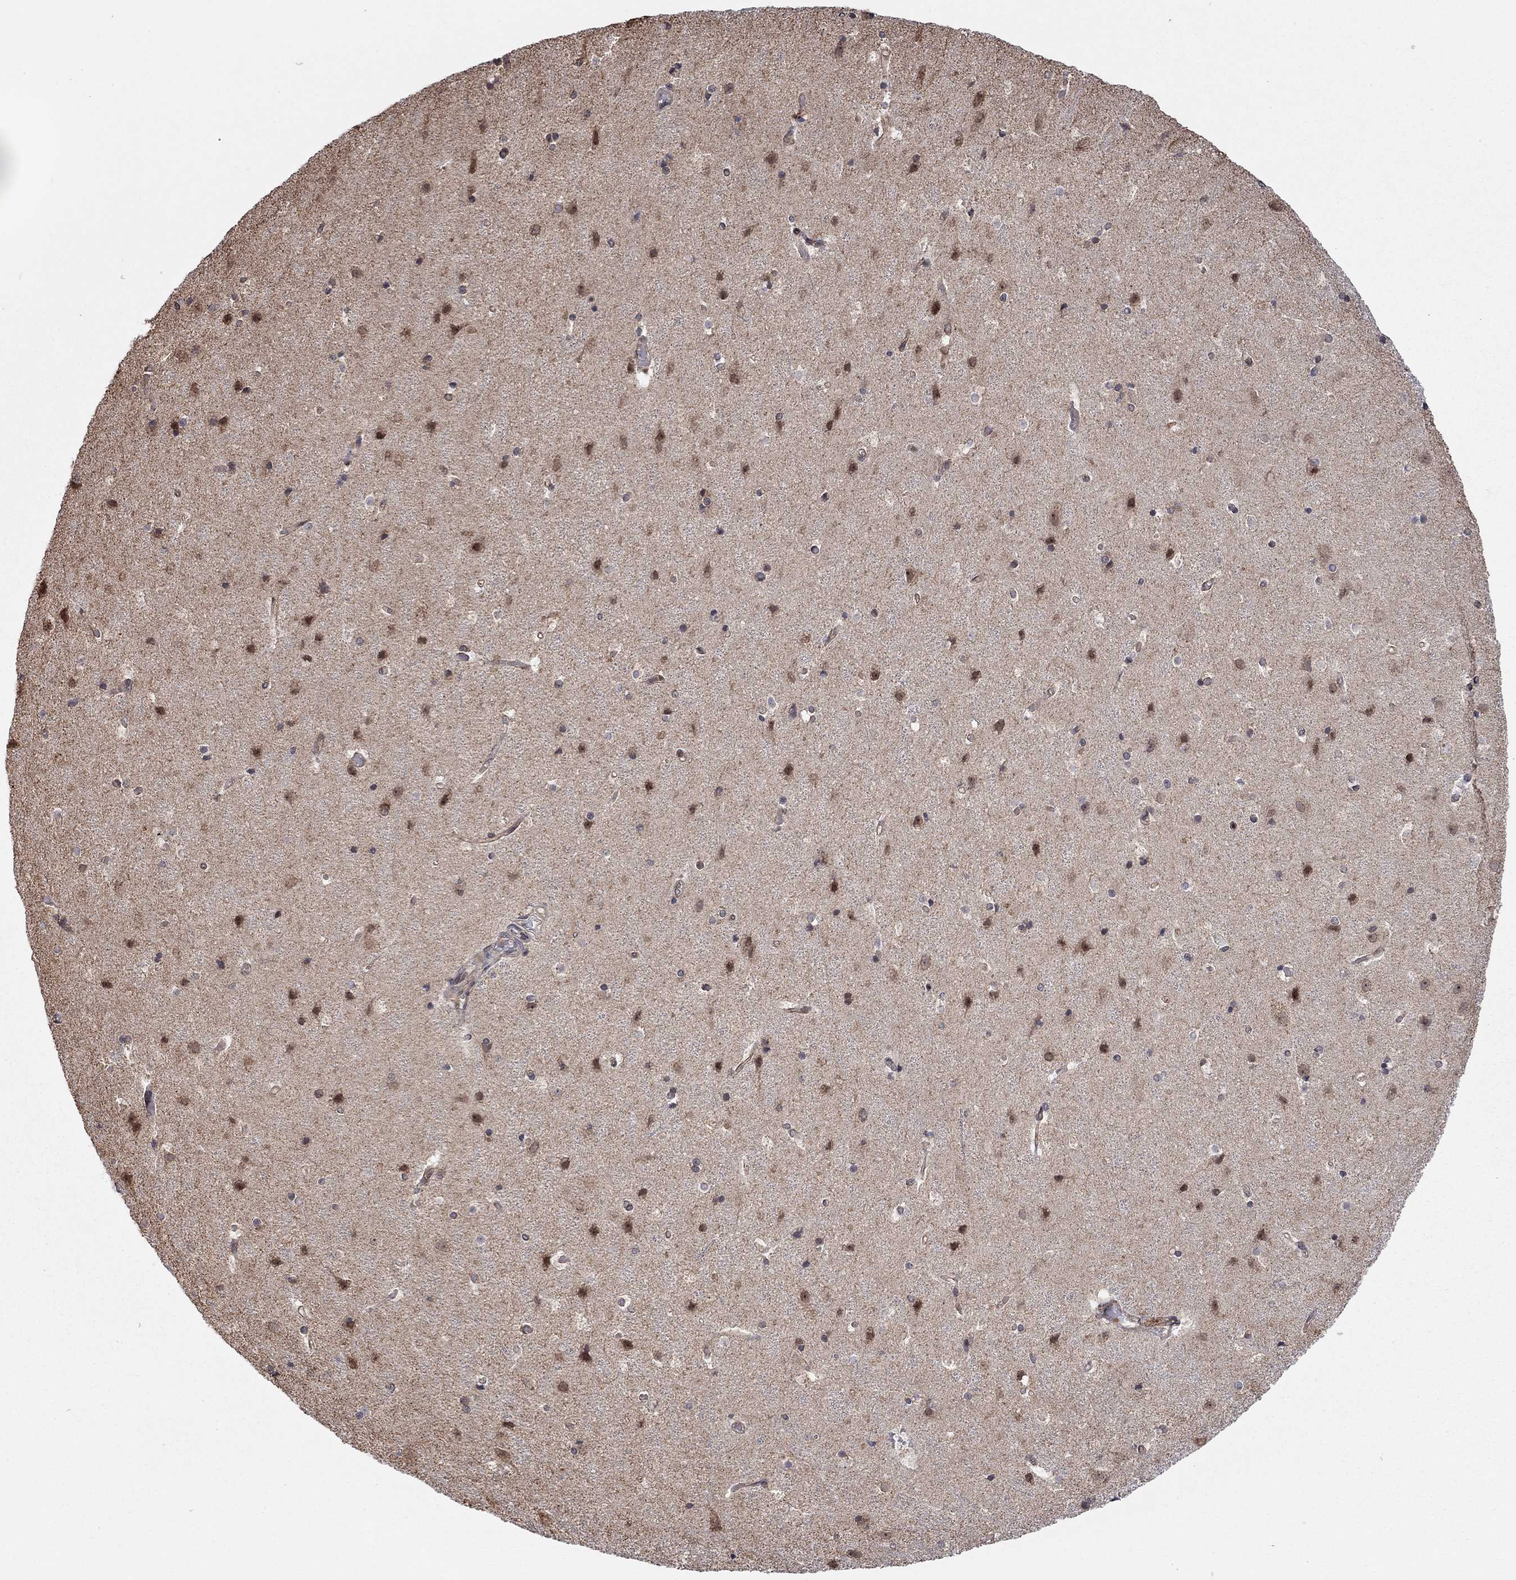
{"staining": {"intensity": "negative", "quantity": "none", "location": "none"}, "tissue": "cerebral cortex", "cell_type": "Endothelial cells", "image_type": "normal", "snomed": [{"axis": "morphology", "description": "Normal tissue, NOS"}, {"axis": "topography", "description": "Cerebral cortex"}], "caption": "This image is of normal cerebral cortex stained with immunohistochemistry to label a protein in brown with the nuclei are counter-stained blue. There is no expression in endothelial cells. (Immunohistochemistry (ihc), brightfield microscopy, high magnification).", "gene": "TDP1", "patient": {"sex": "female", "age": 52}}